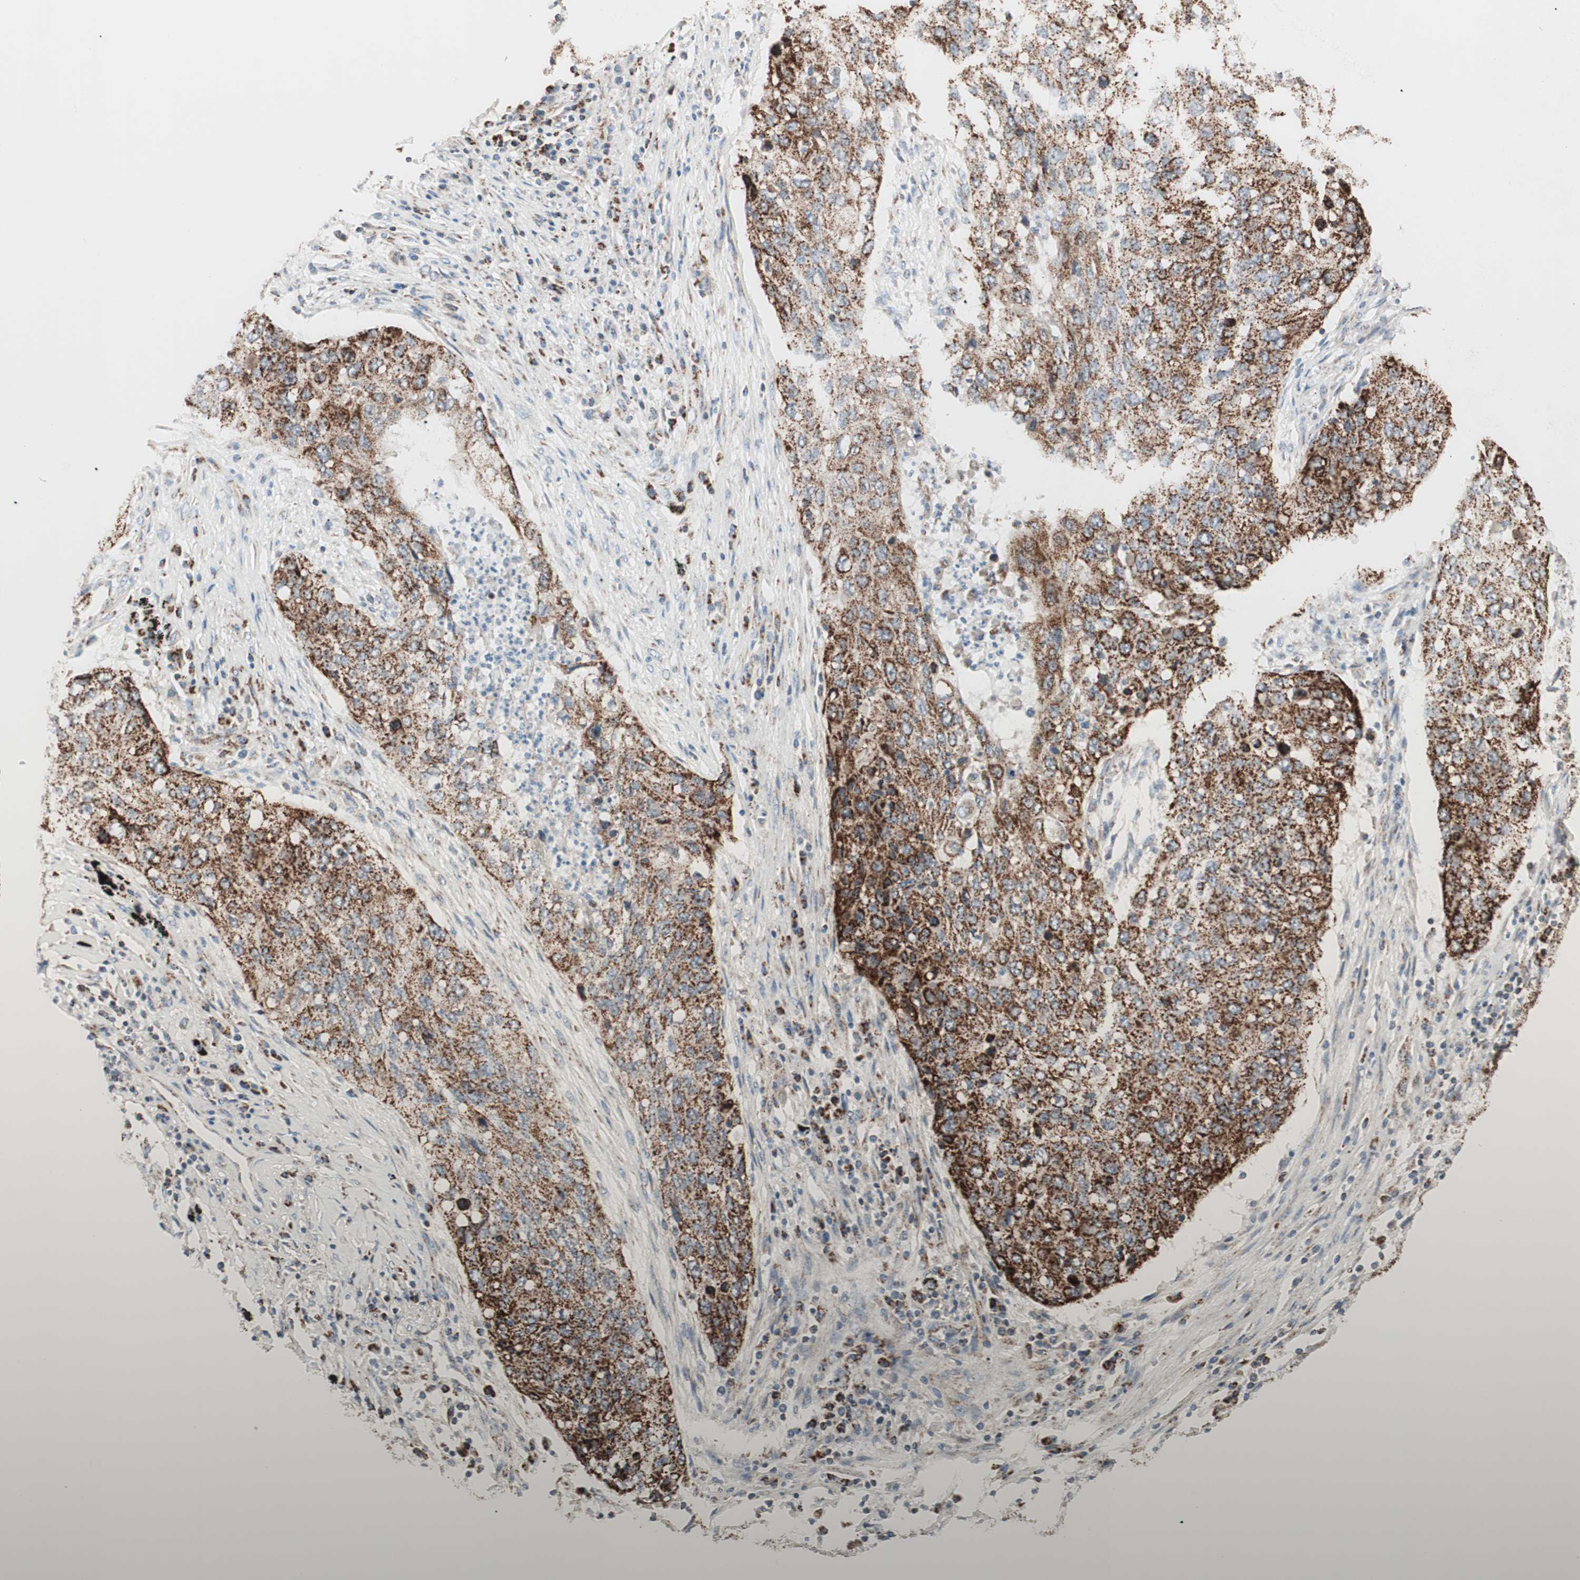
{"staining": {"intensity": "strong", "quantity": ">75%", "location": "cytoplasmic/membranous"}, "tissue": "lung cancer", "cell_type": "Tumor cells", "image_type": "cancer", "snomed": [{"axis": "morphology", "description": "Squamous cell carcinoma, NOS"}, {"axis": "topography", "description": "Lung"}], "caption": "Immunohistochemical staining of lung squamous cell carcinoma reveals strong cytoplasmic/membranous protein expression in about >75% of tumor cells.", "gene": "TOMM20", "patient": {"sex": "female", "age": 63}}